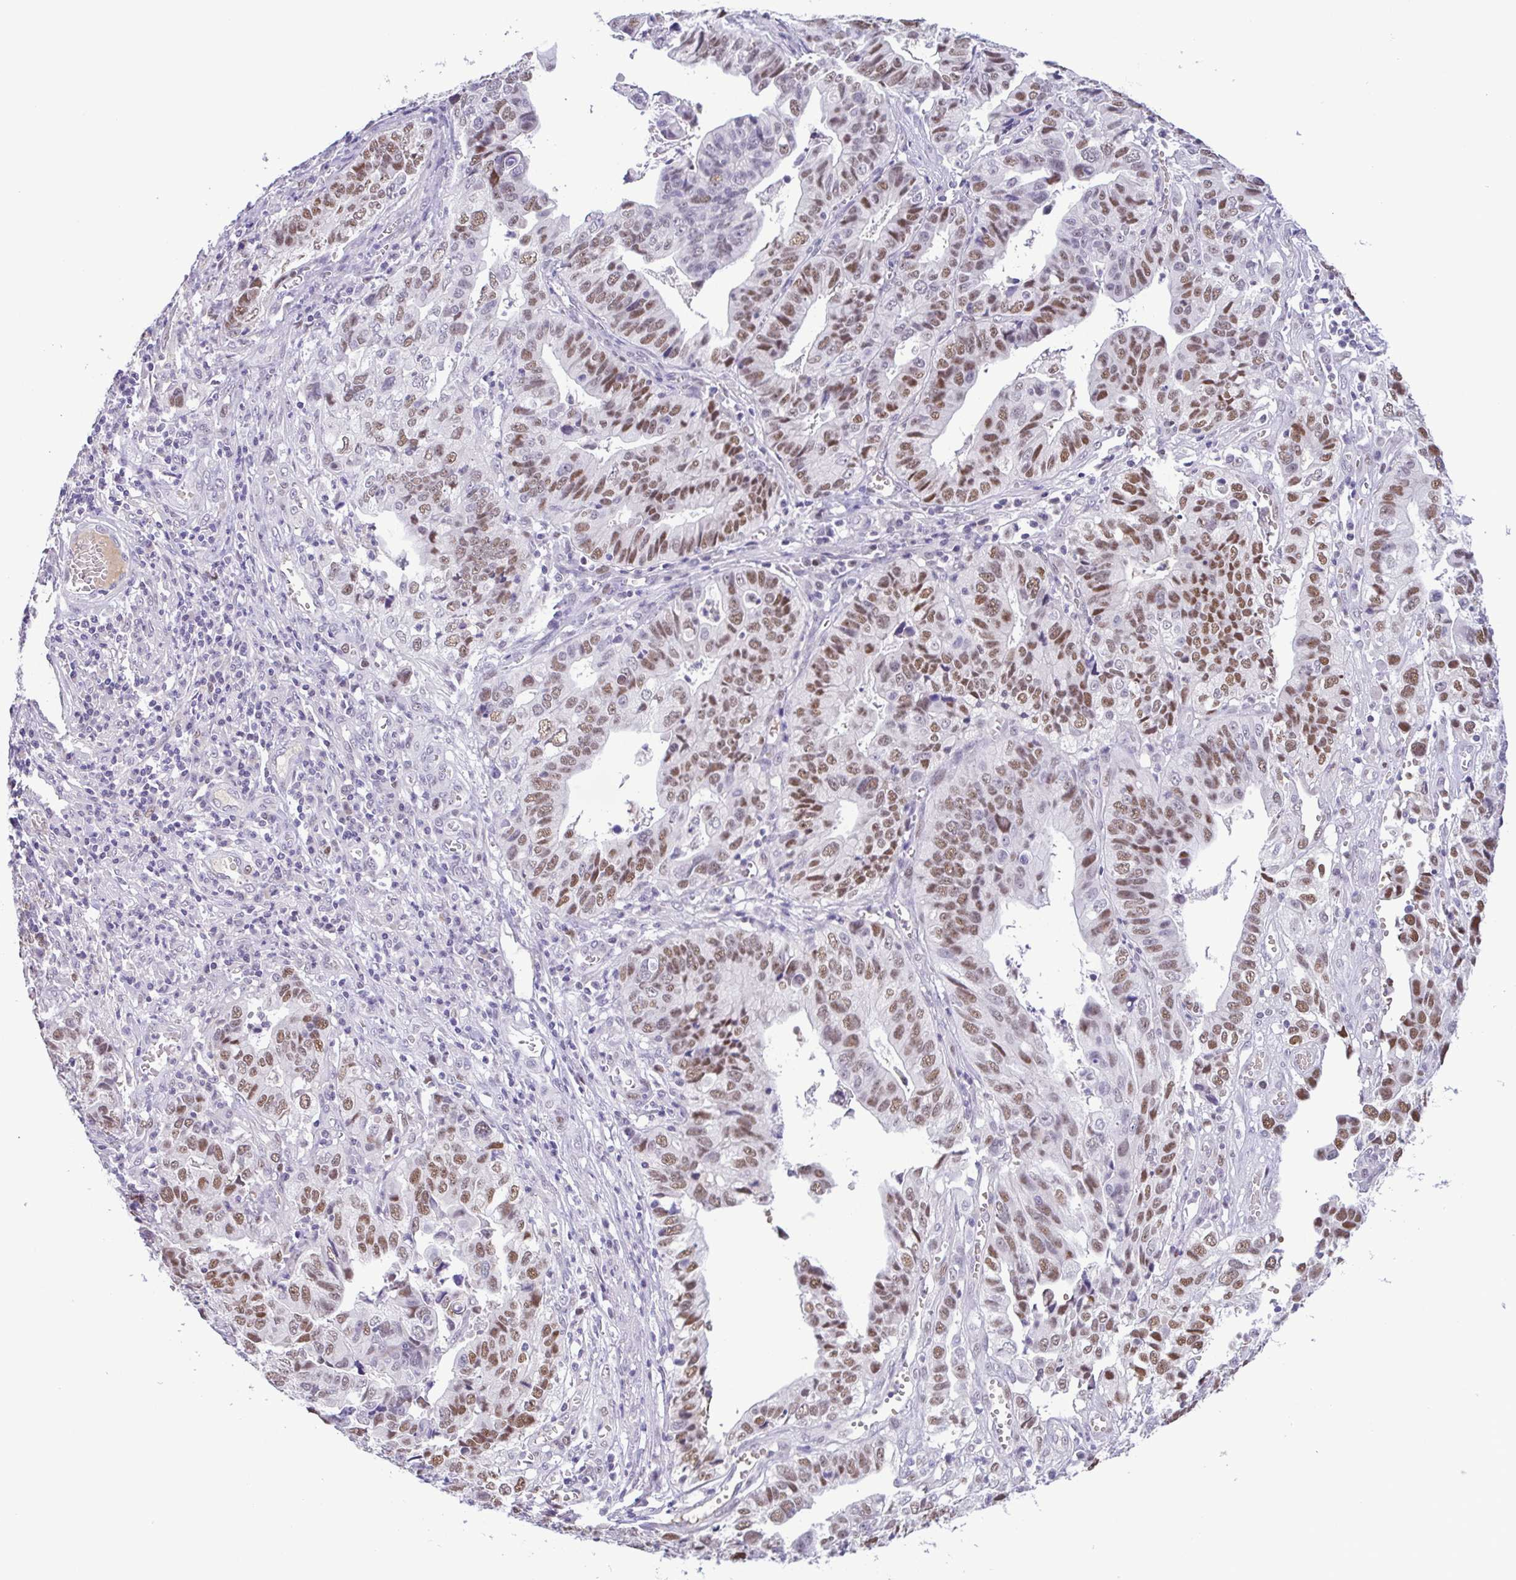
{"staining": {"intensity": "moderate", "quantity": "25%-75%", "location": "nuclear"}, "tissue": "stomach cancer", "cell_type": "Tumor cells", "image_type": "cancer", "snomed": [{"axis": "morphology", "description": "Adenocarcinoma, NOS"}, {"axis": "topography", "description": "Stomach, upper"}], "caption": "Protein analysis of stomach cancer (adenocarcinoma) tissue displays moderate nuclear expression in about 25%-75% of tumor cells.", "gene": "TIPIN", "patient": {"sex": "female", "age": 67}}